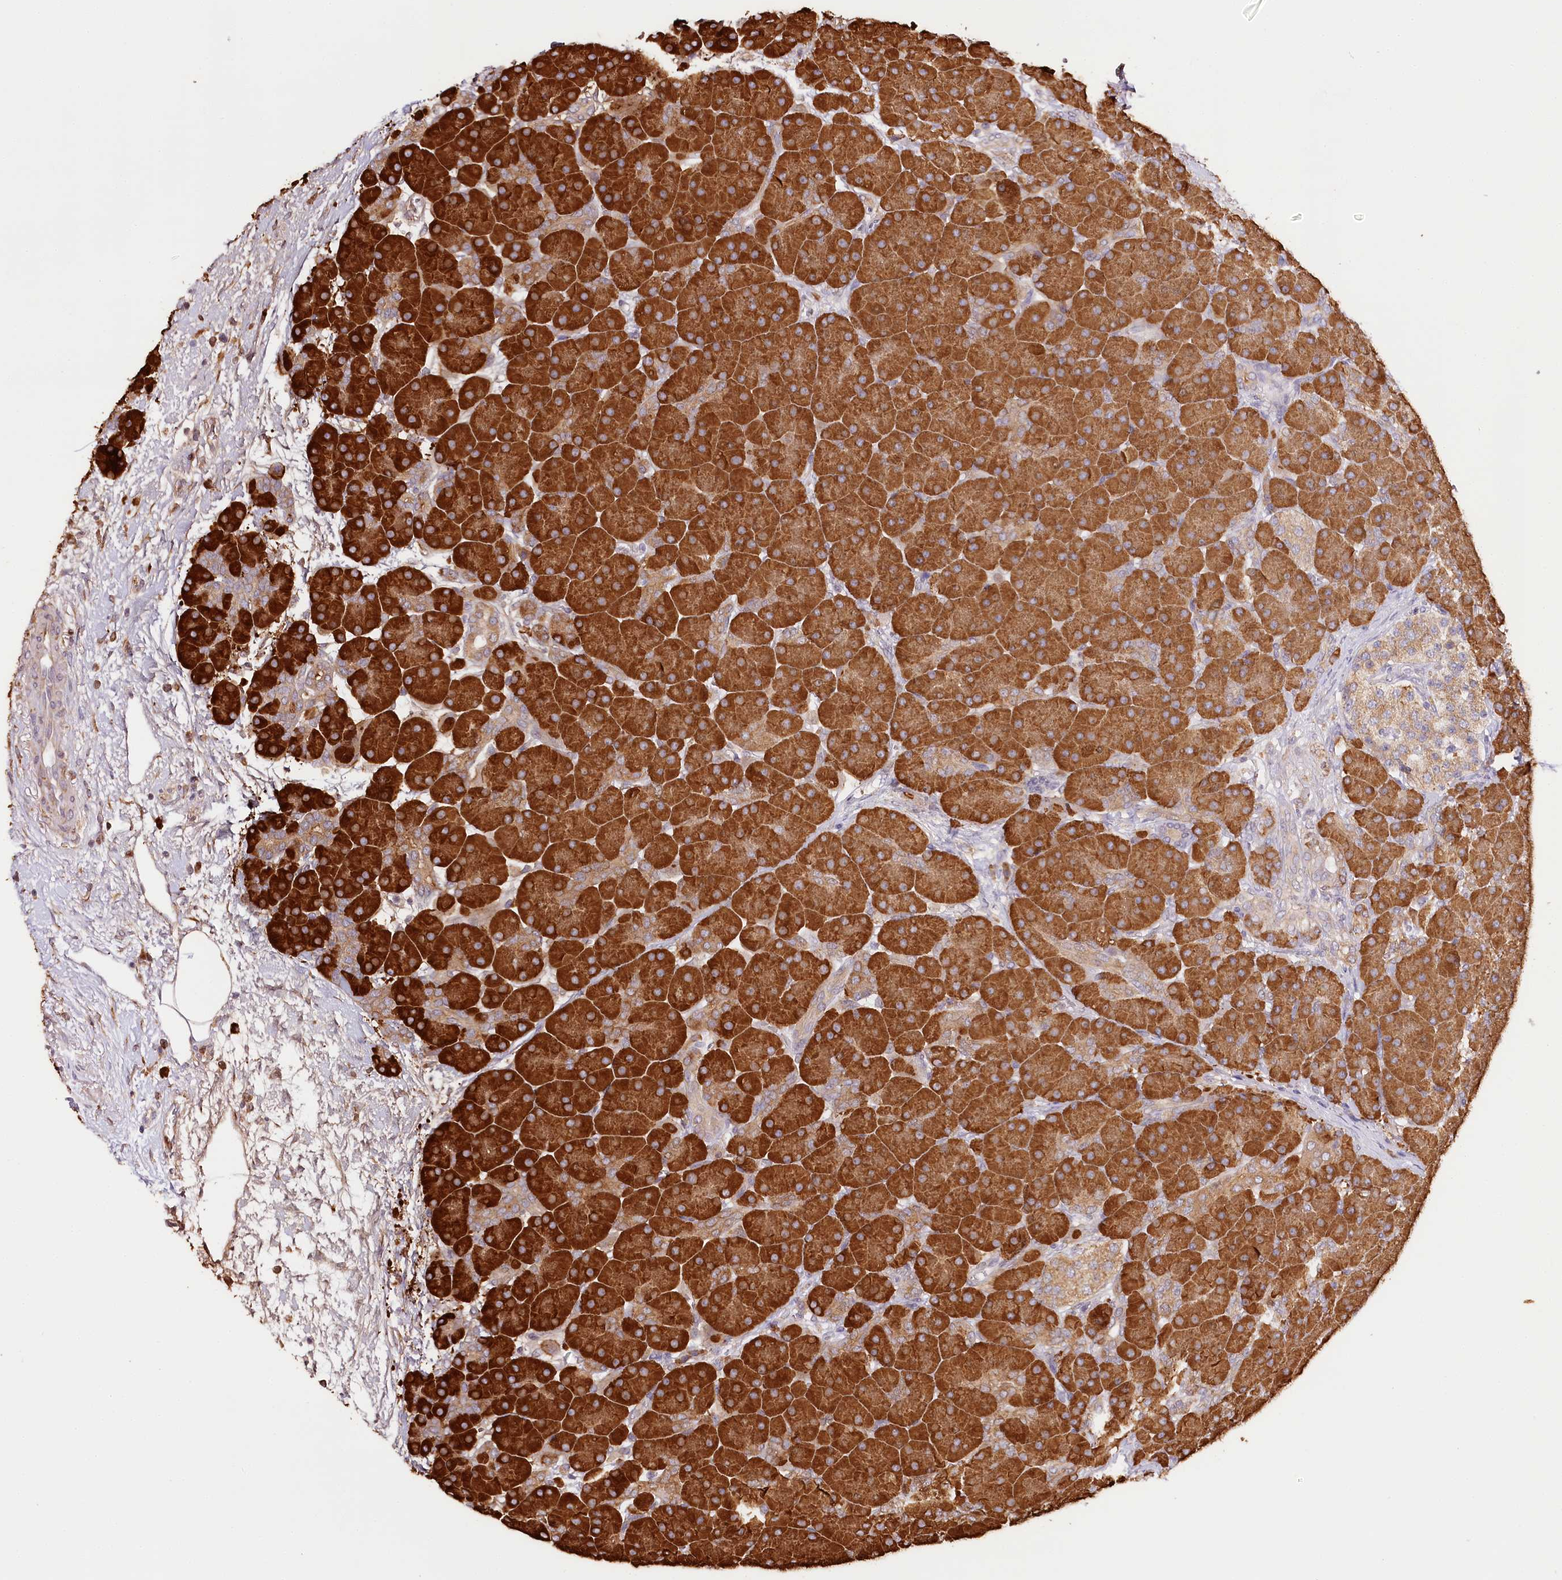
{"staining": {"intensity": "strong", "quantity": ">75%", "location": "cytoplasmic/membranous"}, "tissue": "pancreas", "cell_type": "Exocrine glandular cells", "image_type": "normal", "snomed": [{"axis": "morphology", "description": "Normal tissue, NOS"}, {"axis": "topography", "description": "Pancreas"}], "caption": "Strong cytoplasmic/membranous staining for a protein is appreciated in approximately >75% of exocrine glandular cells of unremarkable pancreas using immunohistochemistry (IHC).", "gene": "VEGFA", "patient": {"sex": "male", "age": 66}}